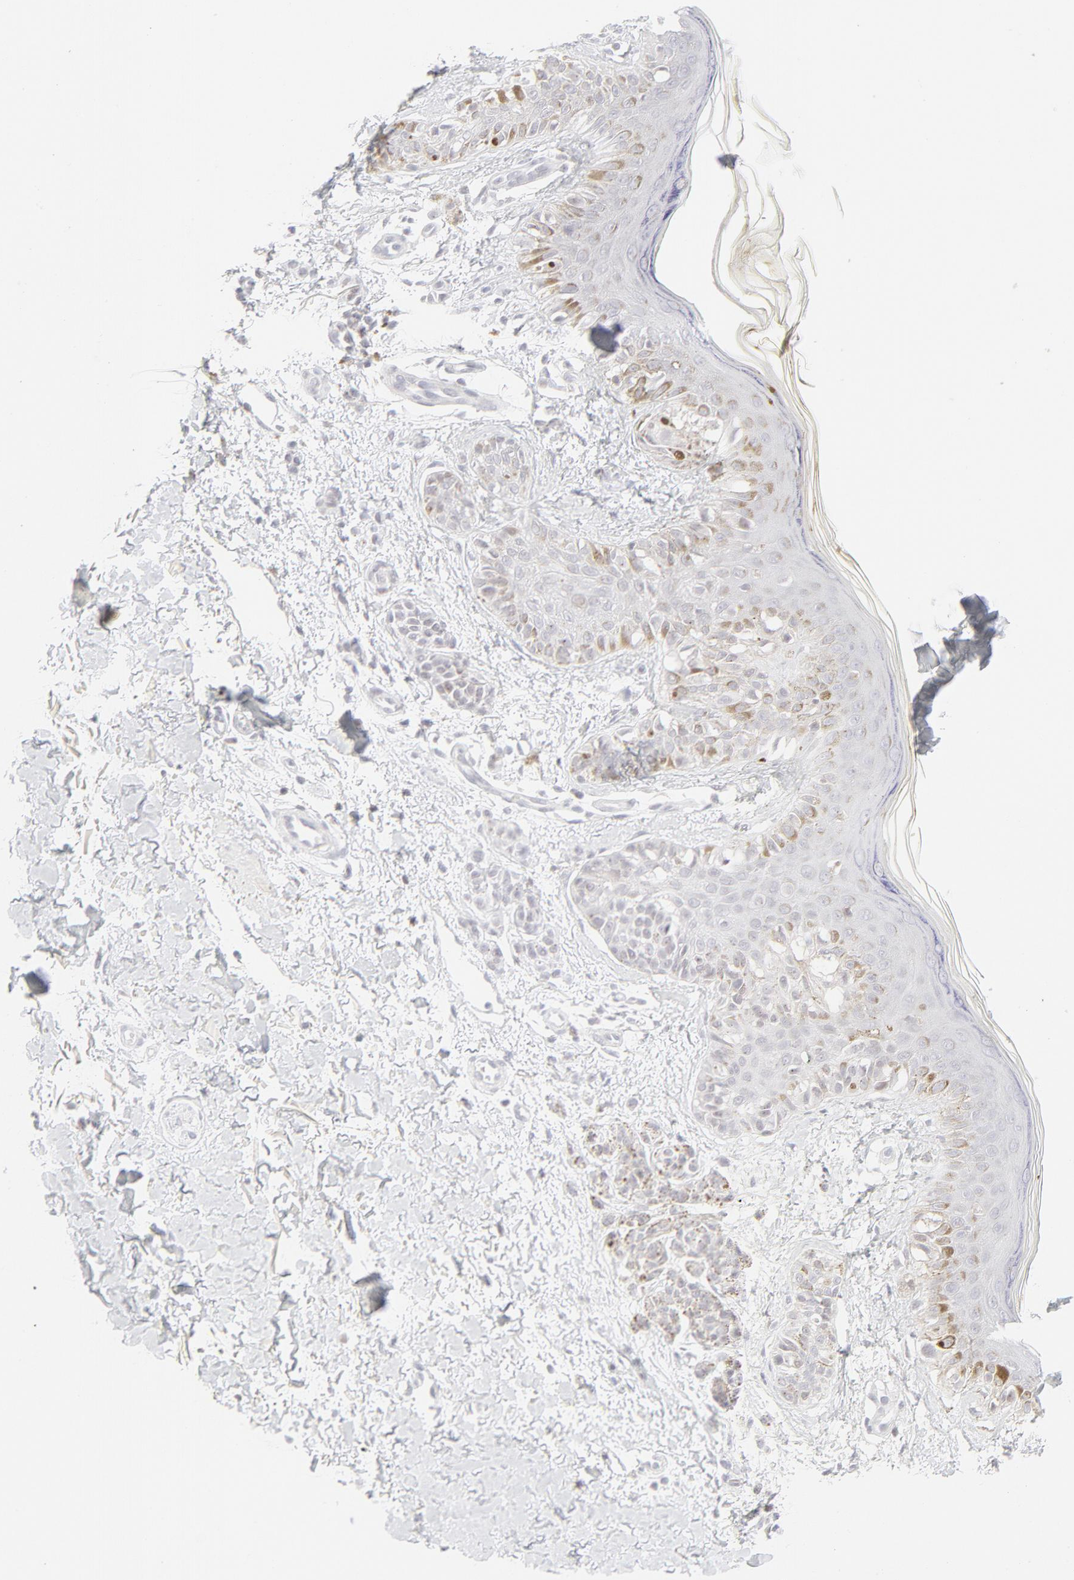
{"staining": {"intensity": "weak", "quantity": "25%-75%", "location": "cytoplasmic/membranous"}, "tissue": "melanoma", "cell_type": "Tumor cells", "image_type": "cancer", "snomed": [{"axis": "morphology", "description": "Normal tissue, NOS"}, {"axis": "morphology", "description": "Malignant melanoma, NOS"}, {"axis": "topography", "description": "Skin"}], "caption": "The micrograph reveals a brown stain indicating the presence of a protein in the cytoplasmic/membranous of tumor cells in melanoma.", "gene": "PRKCB", "patient": {"sex": "male", "age": 83}}